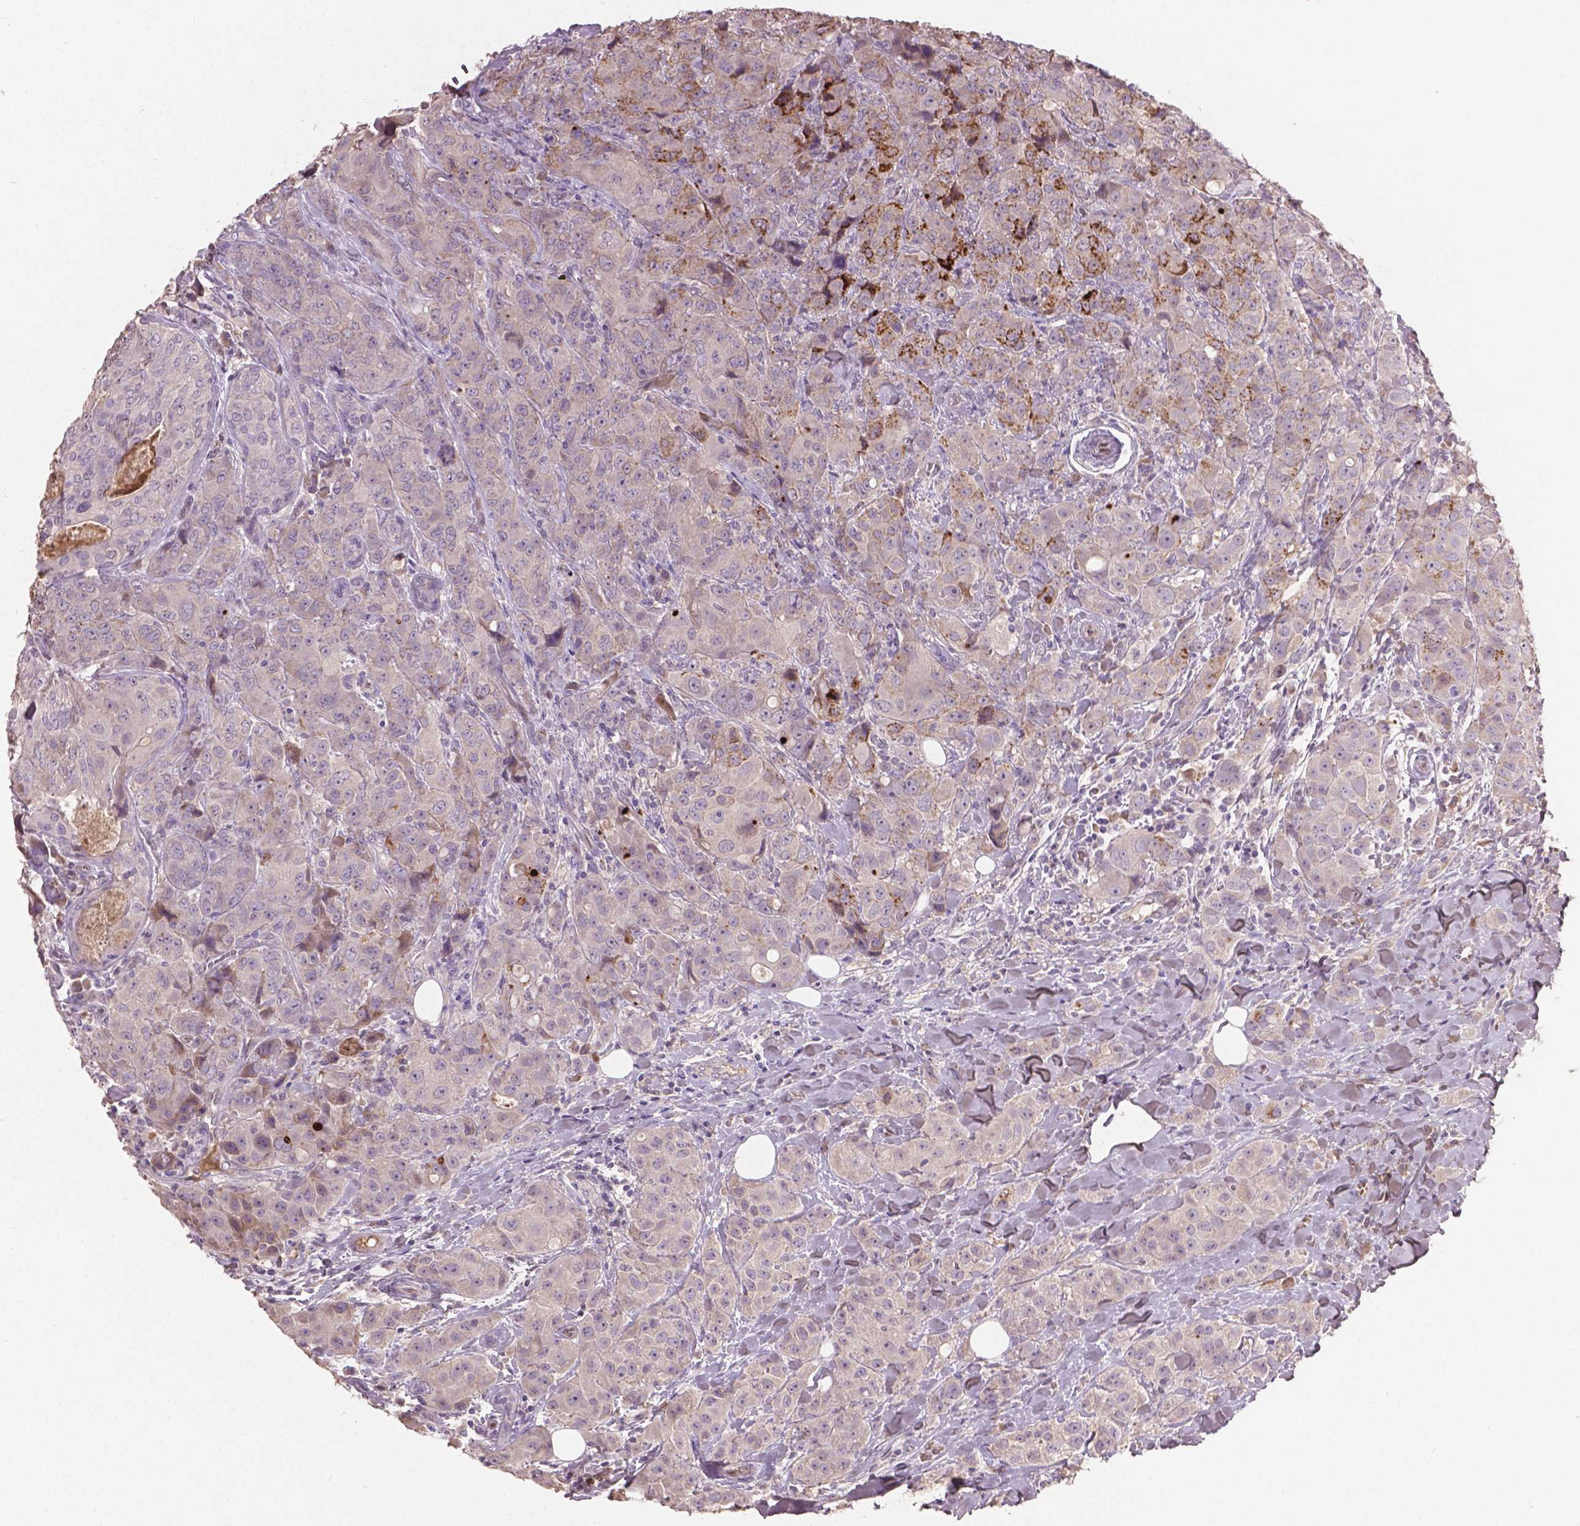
{"staining": {"intensity": "negative", "quantity": "none", "location": "none"}, "tissue": "breast cancer", "cell_type": "Tumor cells", "image_type": "cancer", "snomed": [{"axis": "morphology", "description": "Duct carcinoma"}, {"axis": "topography", "description": "Breast"}], "caption": "This is an immunohistochemistry micrograph of human breast infiltrating ductal carcinoma. There is no staining in tumor cells.", "gene": "SOX17", "patient": {"sex": "female", "age": 43}}